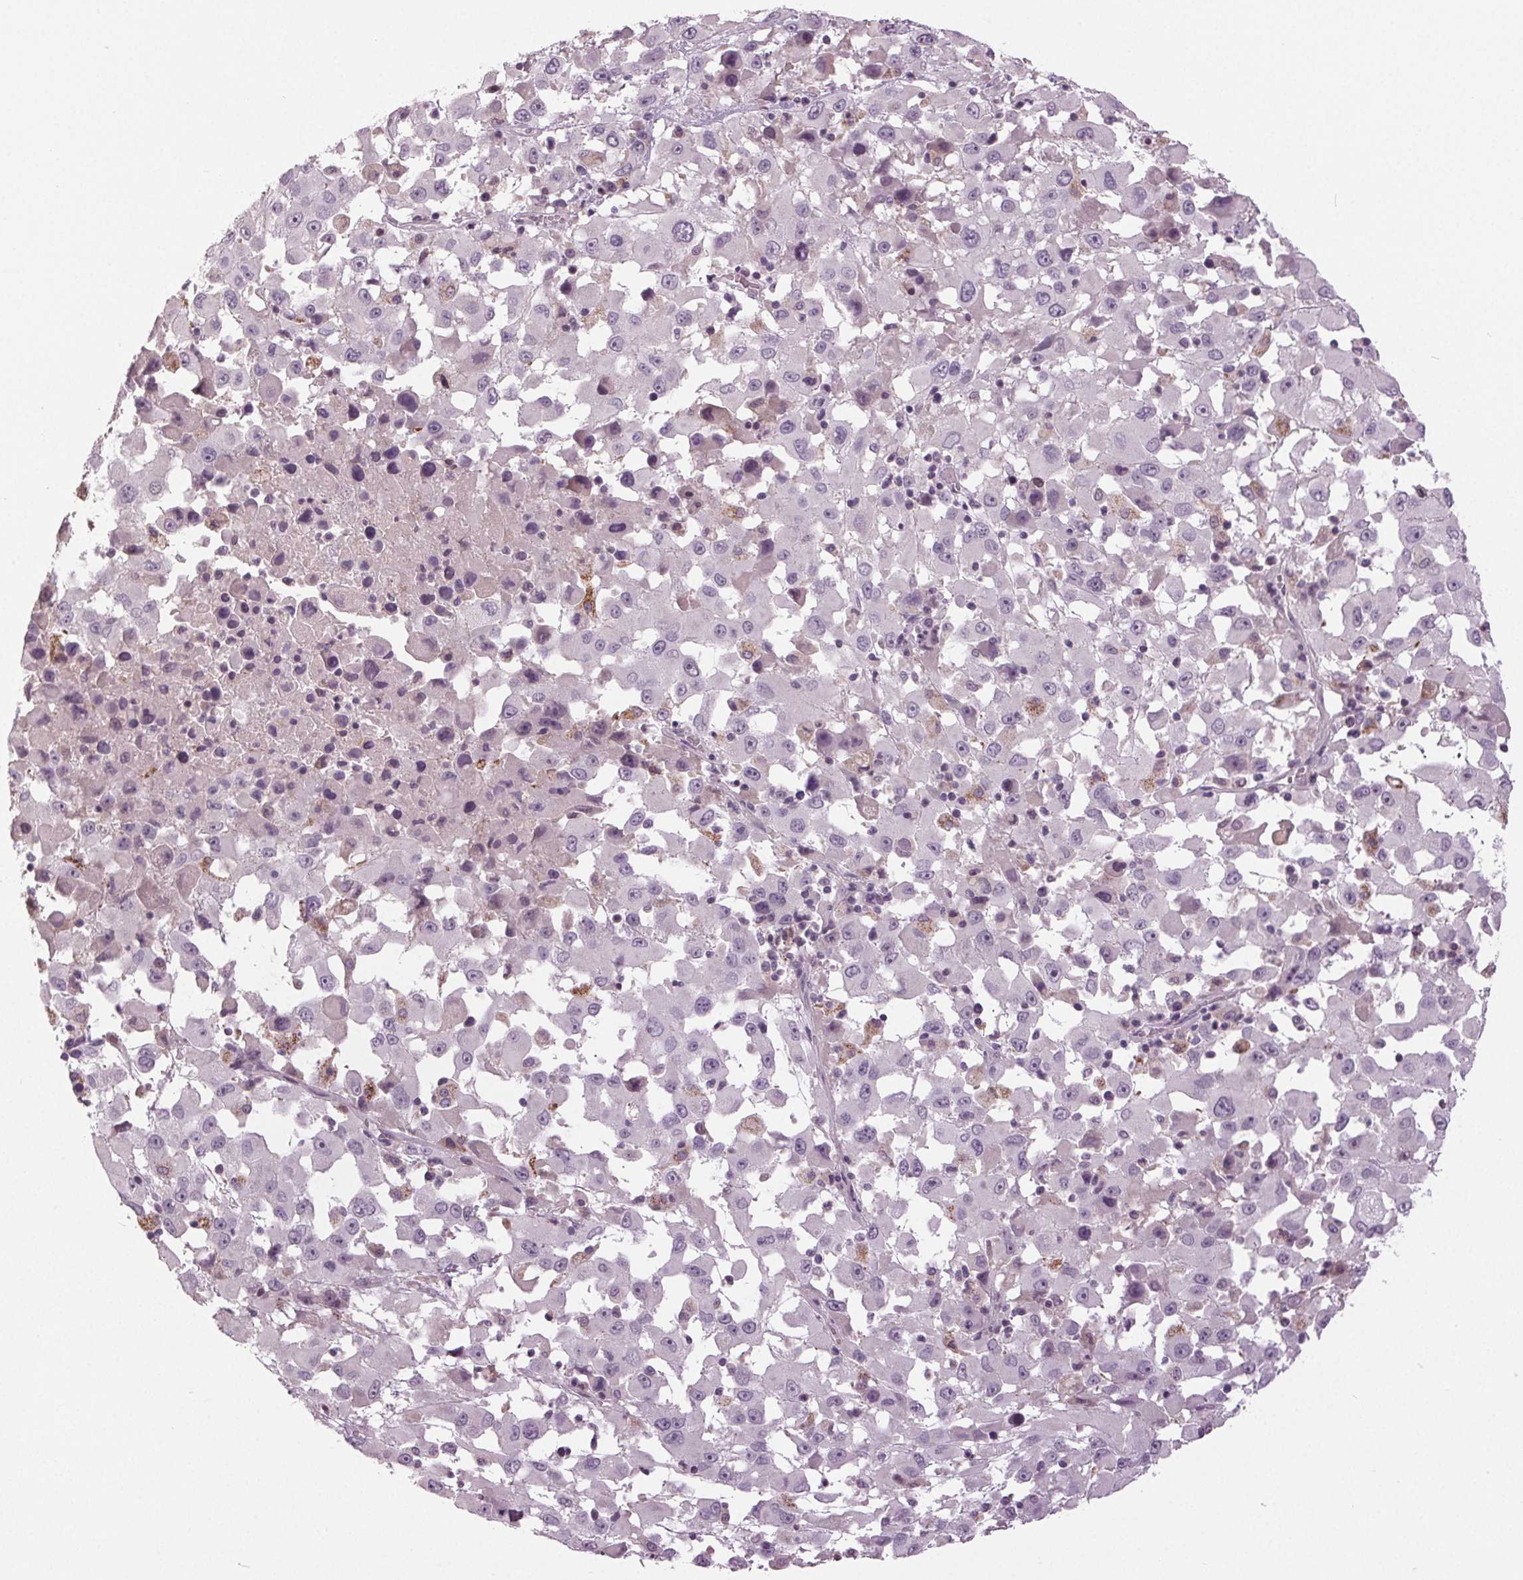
{"staining": {"intensity": "negative", "quantity": "none", "location": "none"}, "tissue": "melanoma", "cell_type": "Tumor cells", "image_type": "cancer", "snomed": [{"axis": "morphology", "description": "Malignant melanoma, Metastatic site"}, {"axis": "topography", "description": "Soft tissue"}], "caption": "IHC histopathology image of neoplastic tissue: human melanoma stained with DAB reveals no significant protein staining in tumor cells. (Immunohistochemistry, brightfield microscopy, high magnification).", "gene": "DNAH12", "patient": {"sex": "male", "age": 50}}